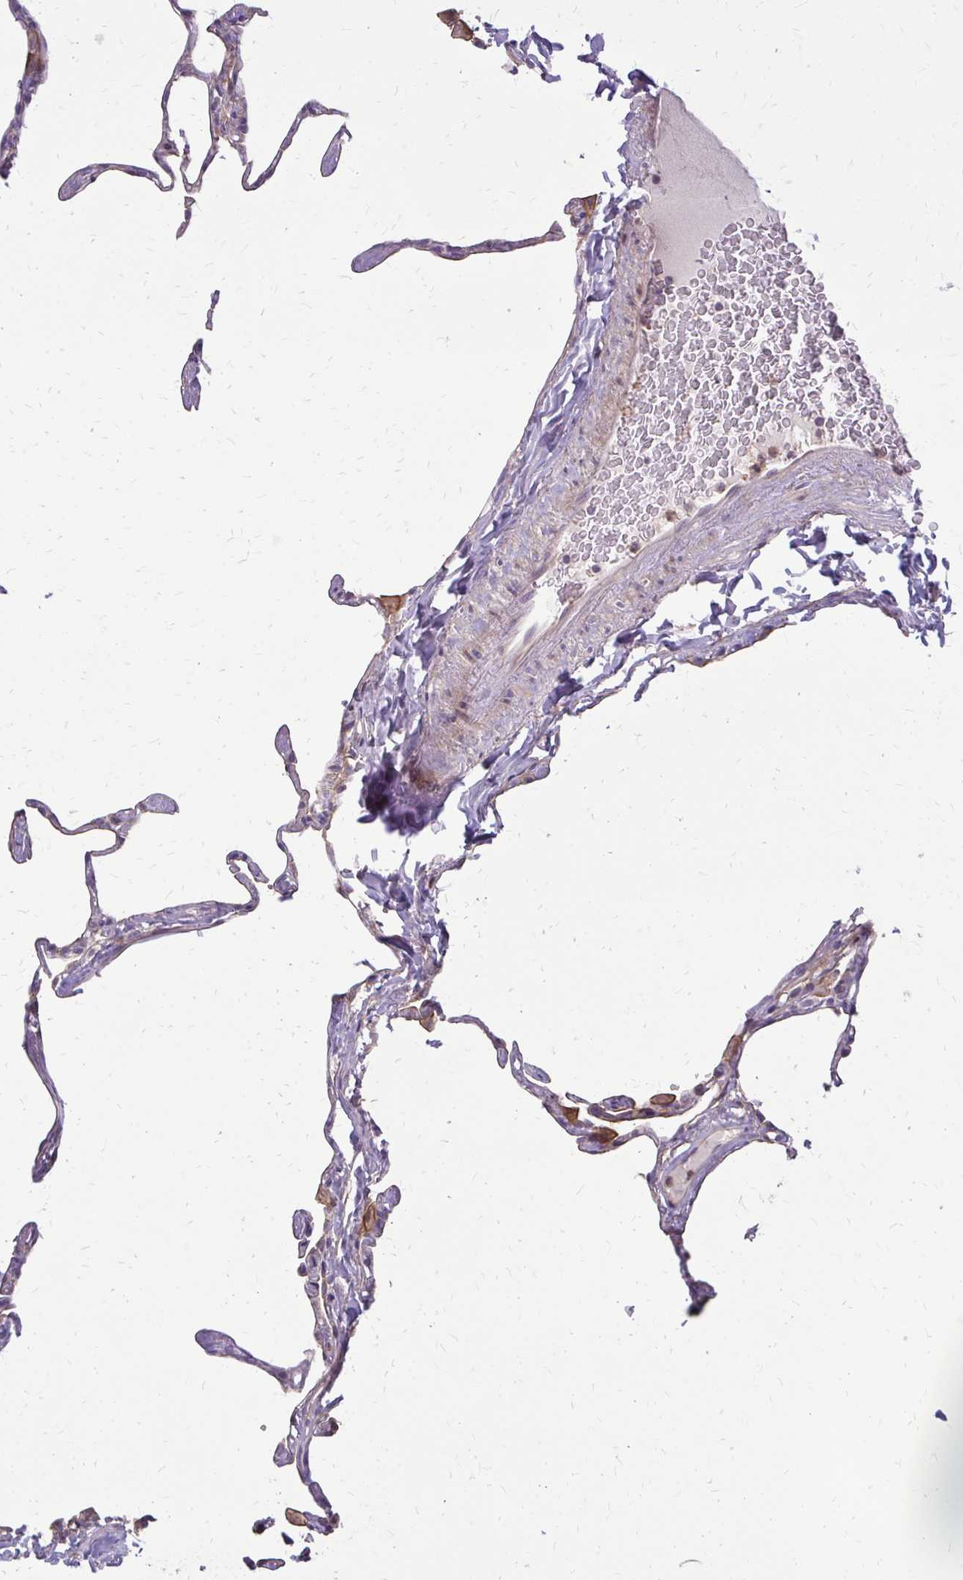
{"staining": {"intensity": "negative", "quantity": "none", "location": "none"}, "tissue": "lung", "cell_type": "Alveolar cells", "image_type": "normal", "snomed": [{"axis": "morphology", "description": "Normal tissue, NOS"}, {"axis": "topography", "description": "Lung"}], "caption": "Image shows no significant protein staining in alveolar cells of unremarkable lung. (Brightfield microscopy of DAB IHC at high magnification).", "gene": "OXNAD1", "patient": {"sex": "male", "age": 65}}